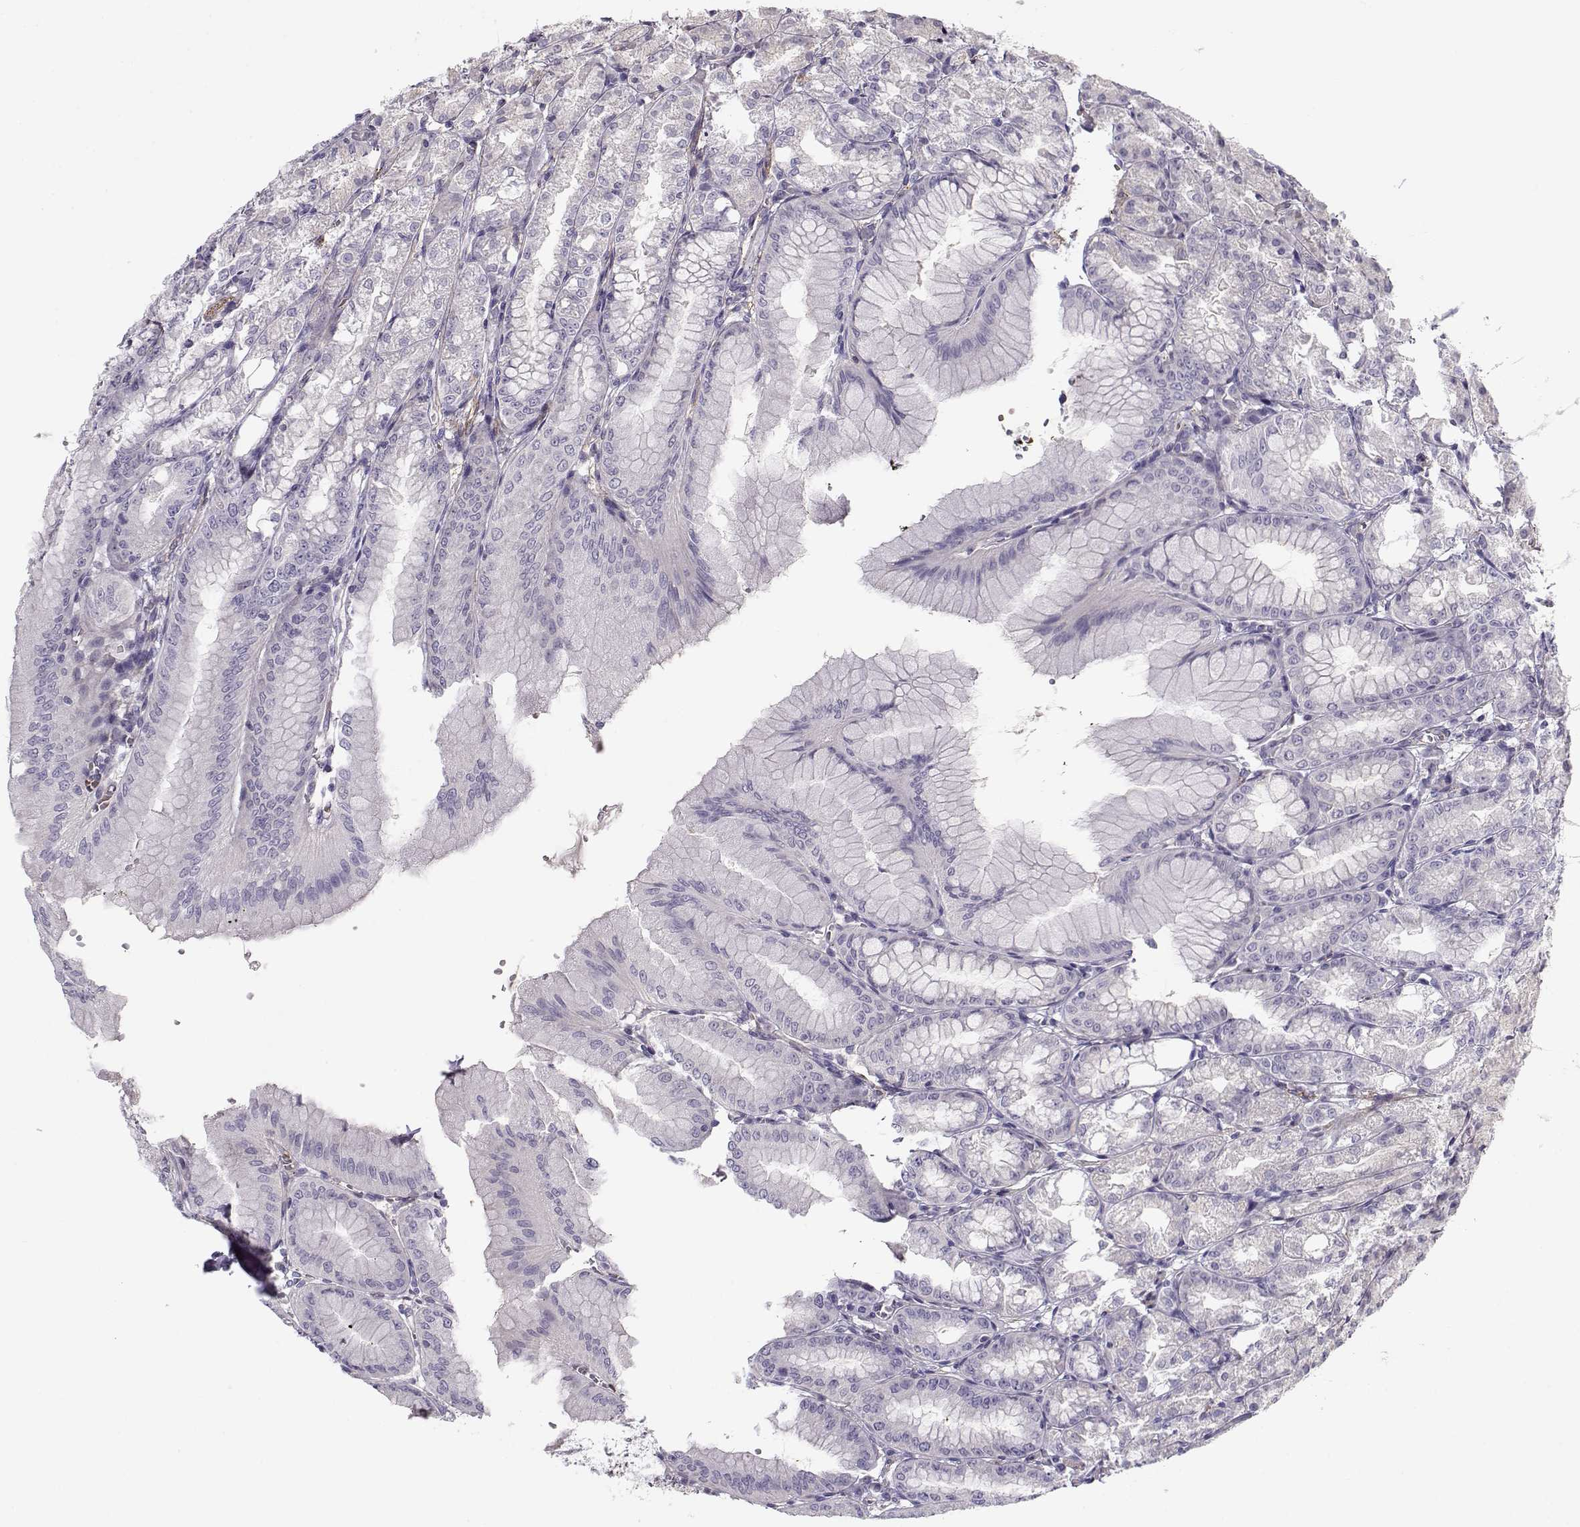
{"staining": {"intensity": "negative", "quantity": "none", "location": "none"}, "tissue": "stomach", "cell_type": "Glandular cells", "image_type": "normal", "snomed": [{"axis": "morphology", "description": "Normal tissue, NOS"}, {"axis": "topography", "description": "Stomach, lower"}], "caption": "An immunohistochemistry photomicrograph of unremarkable stomach is shown. There is no staining in glandular cells of stomach.", "gene": "MYO1A", "patient": {"sex": "male", "age": 71}}